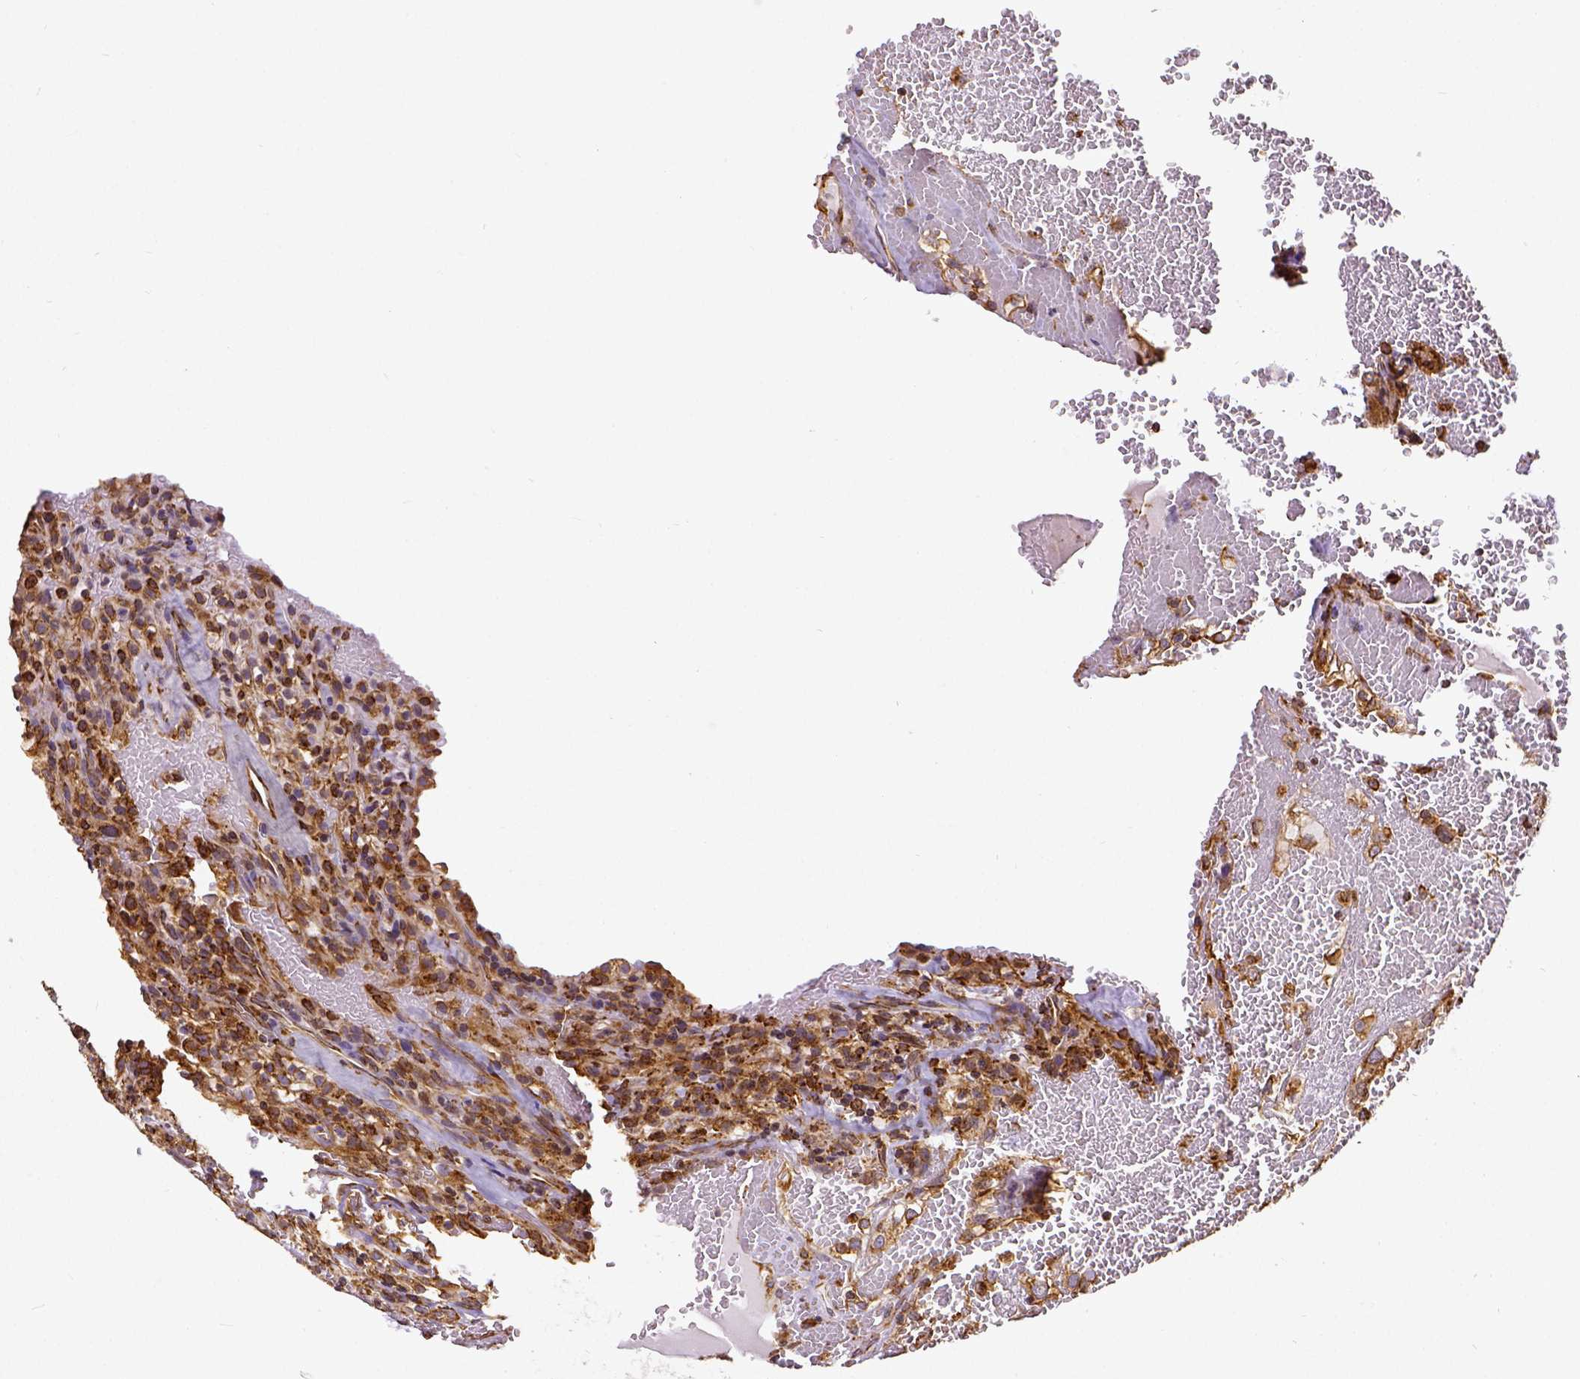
{"staining": {"intensity": "strong", "quantity": ">75%", "location": "cytoplasmic/membranous"}, "tissue": "renal cancer", "cell_type": "Tumor cells", "image_type": "cancer", "snomed": [{"axis": "morphology", "description": "Adenocarcinoma, NOS"}, {"axis": "topography", "description": "Kidney"}], "caption": "Brown immunohistochemical staining in adenocarcinoma (renal) reveals strong cytoplasmic/membranous expression in about >75% of tumor cells. (Brightfield microscopy of DAB IHC at high magnification).", "gene": "MTDH", "patient": {"sex": "female", "age": 74}}